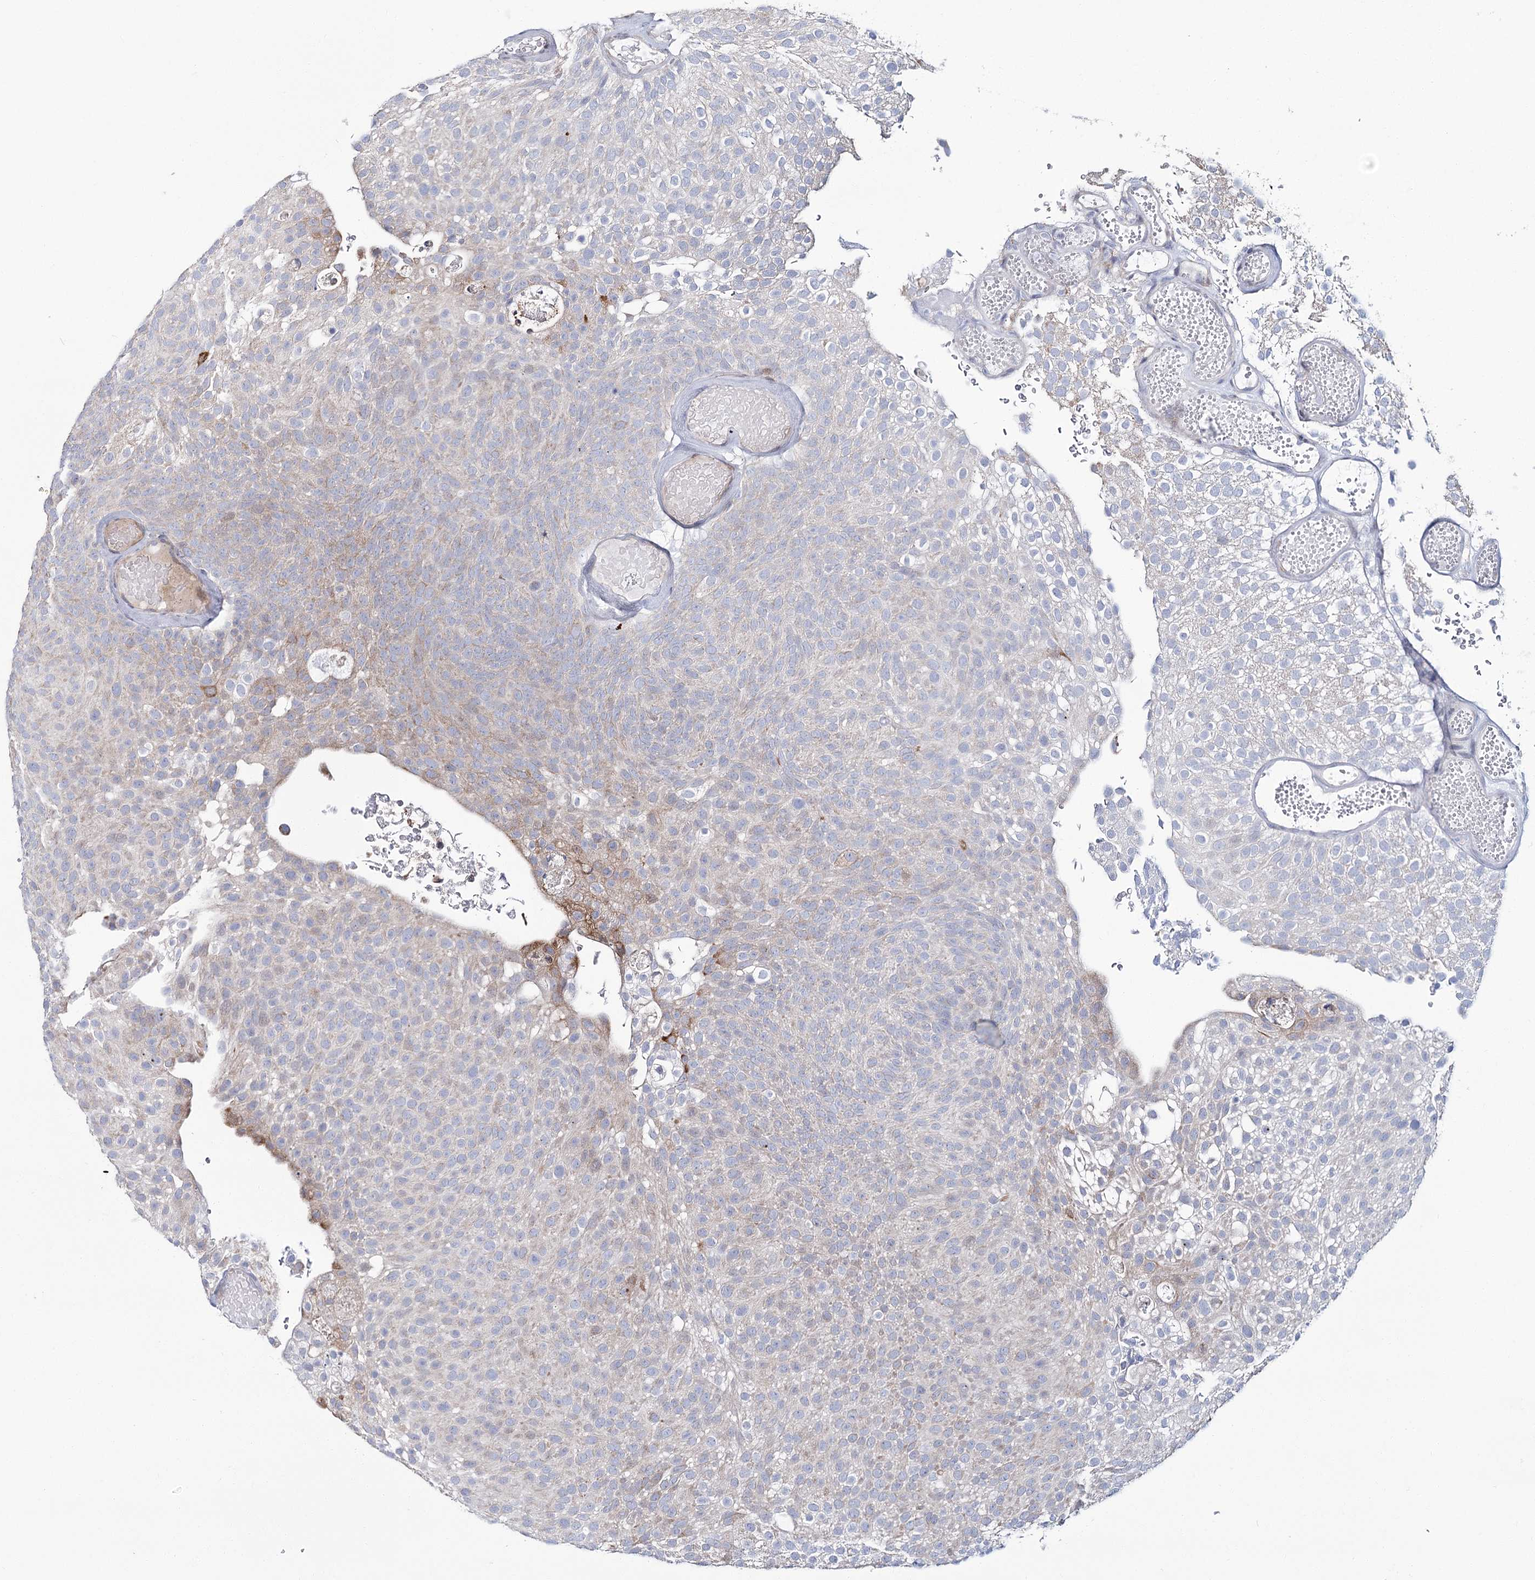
{"staining": {"intensity": "negative", "quantity": "none", "location": "none"}, "tissue": "urothelial cancer", "cell_type": "Tumor cells", "image_type": "cancer", "snomed": [{"axis": "morphology", "description": "Urothelial carcinoma, Low grade"}, {"axis": "topography", "description": "Urinary bladder"}], "caption": "Immunohistochemical staining of urothelial cancer reveals no significant staining in tumor cells.", "gene": "CPLANE1", "patient": {"sex": "male", "age": 78}}